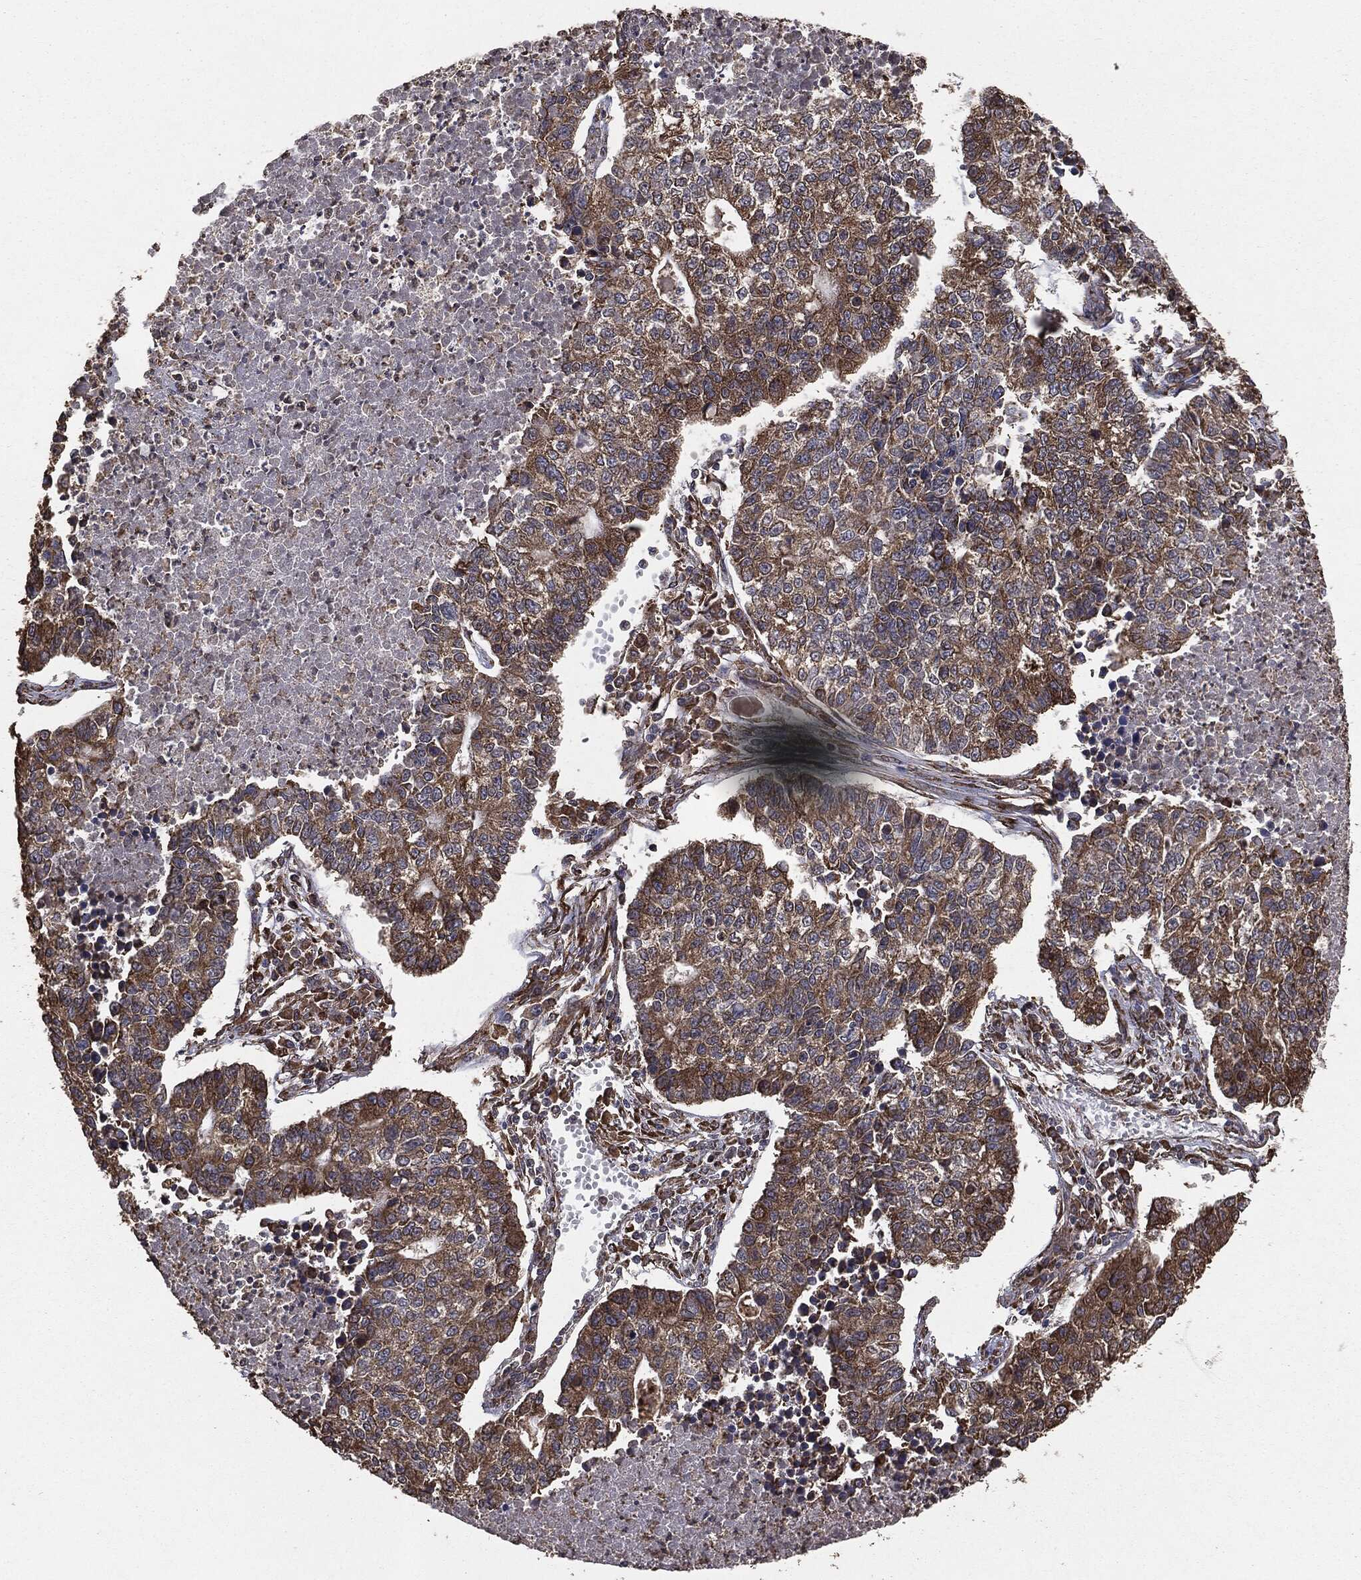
{"staining": {"intensity": "moderate", "quantity": ">75%", "location": "cytoplasmic/membranous"}, "tissue": "lung cancer", "cell_type": "Tumor cells", "image_type": "cancer", "snomed": [{"axis": "morphology", "description": "Adenocarcinoma, NOS"}, {"axis": "topography", "description": "Lung"}], "caption": "Protein staining exhibits moderate cytoplasmic/membranous positivity in approximately >75% of tumor cells in lung cancer (adenocarcinoma). Immunohistochemistry stains the protein of interest in brown and the nuclei are stained blue.", "gene": "MTOR", "patient": {"sex": "male", "age": 57}}